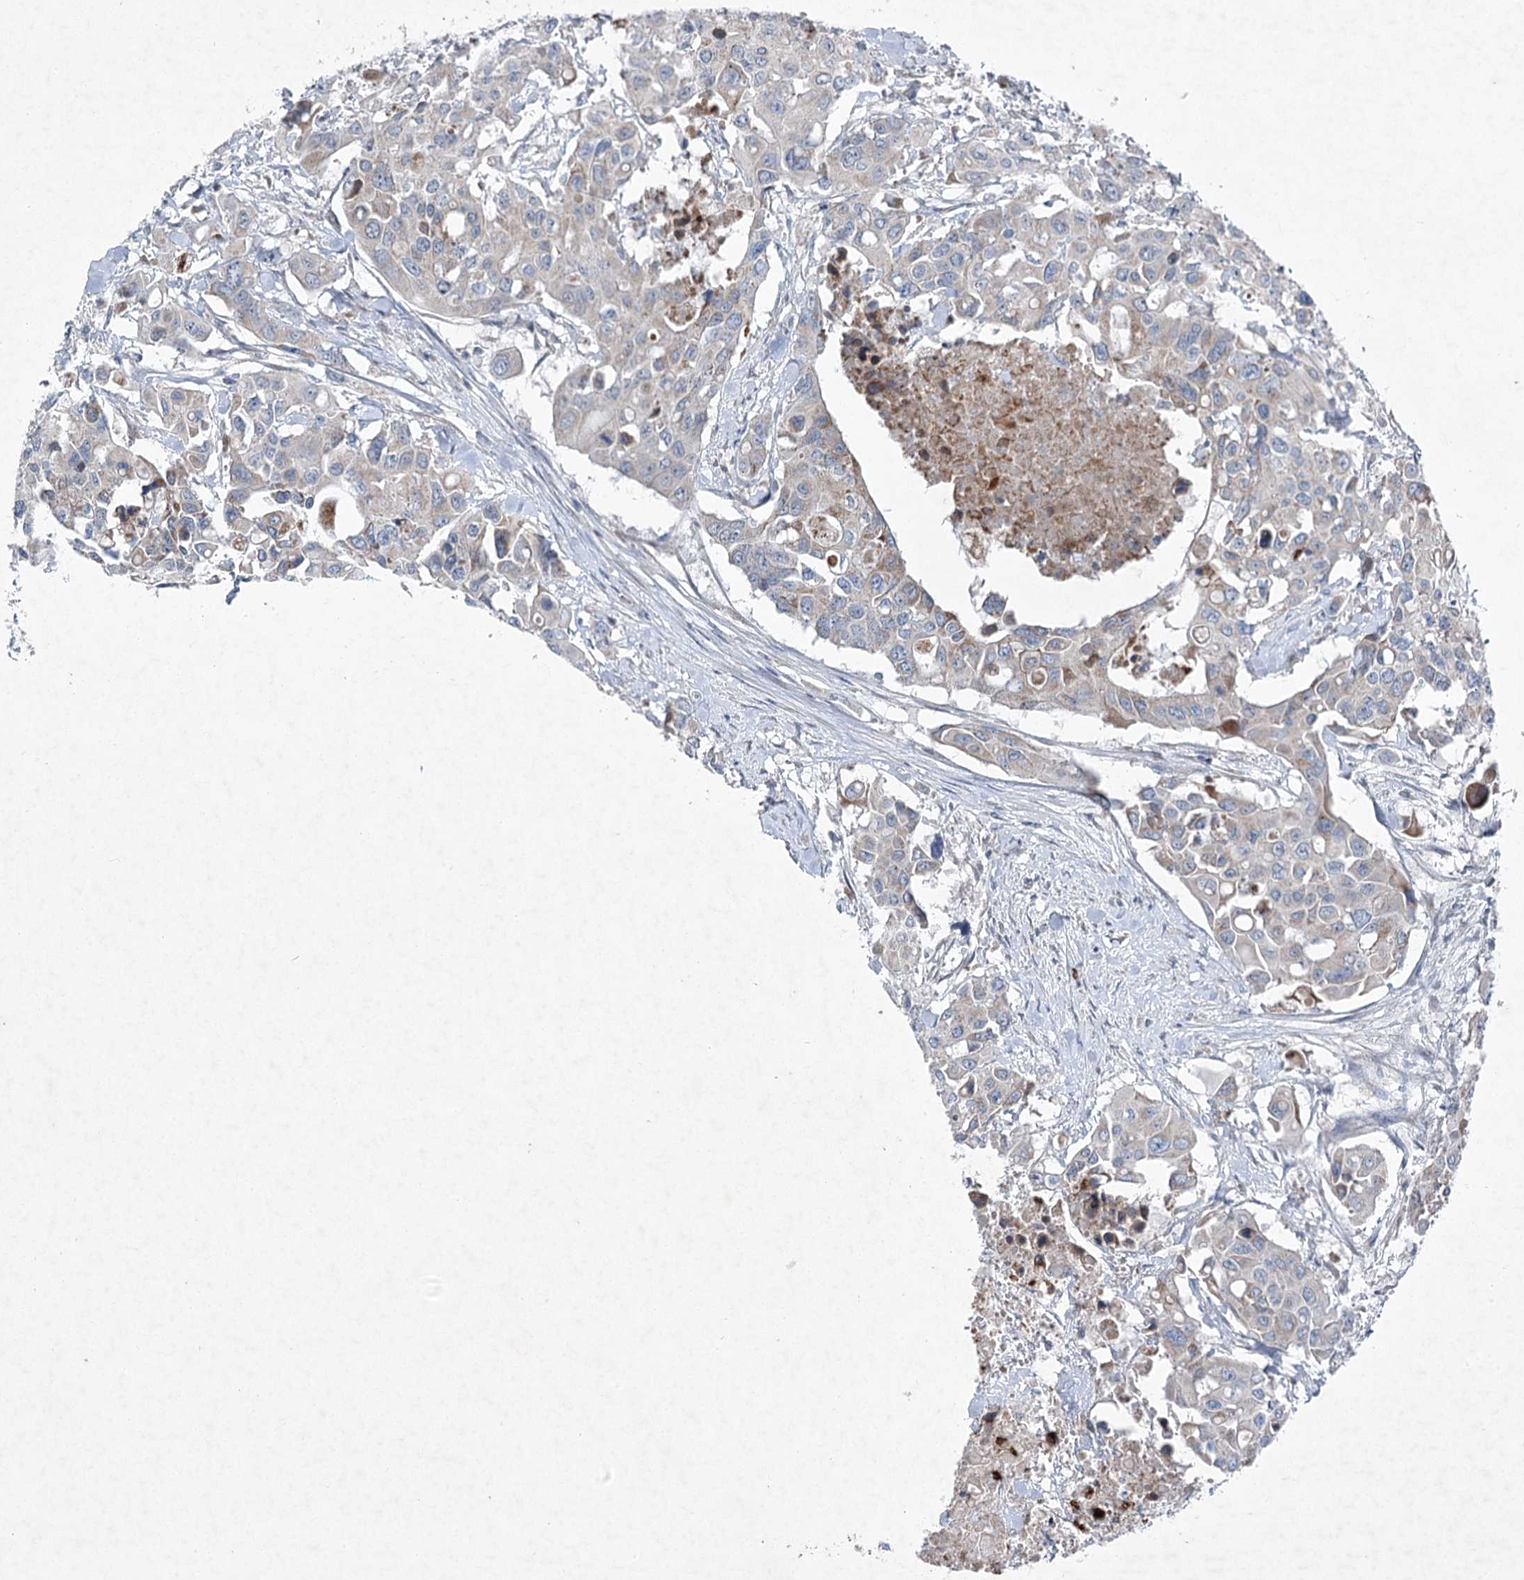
{"staining": {"intensity": "negative", "quantity": "none", "location": "none"}, "tissue": "colorectal cancer", "cell_type": "Tumor cells", "image_type": "cancer", "snomed": [{"axis": "morphology", "description": "Adenocarcinoma, NOS"}, {"axis": "topography", "description": "Colon"}], "caption": "Colorectal cancer stained for a protein using immunohistochemistry (IHC) displays no positivity tumor cells.", "gene": "PLA2G12A", "patient": {"sex": "male", "age": 77}}